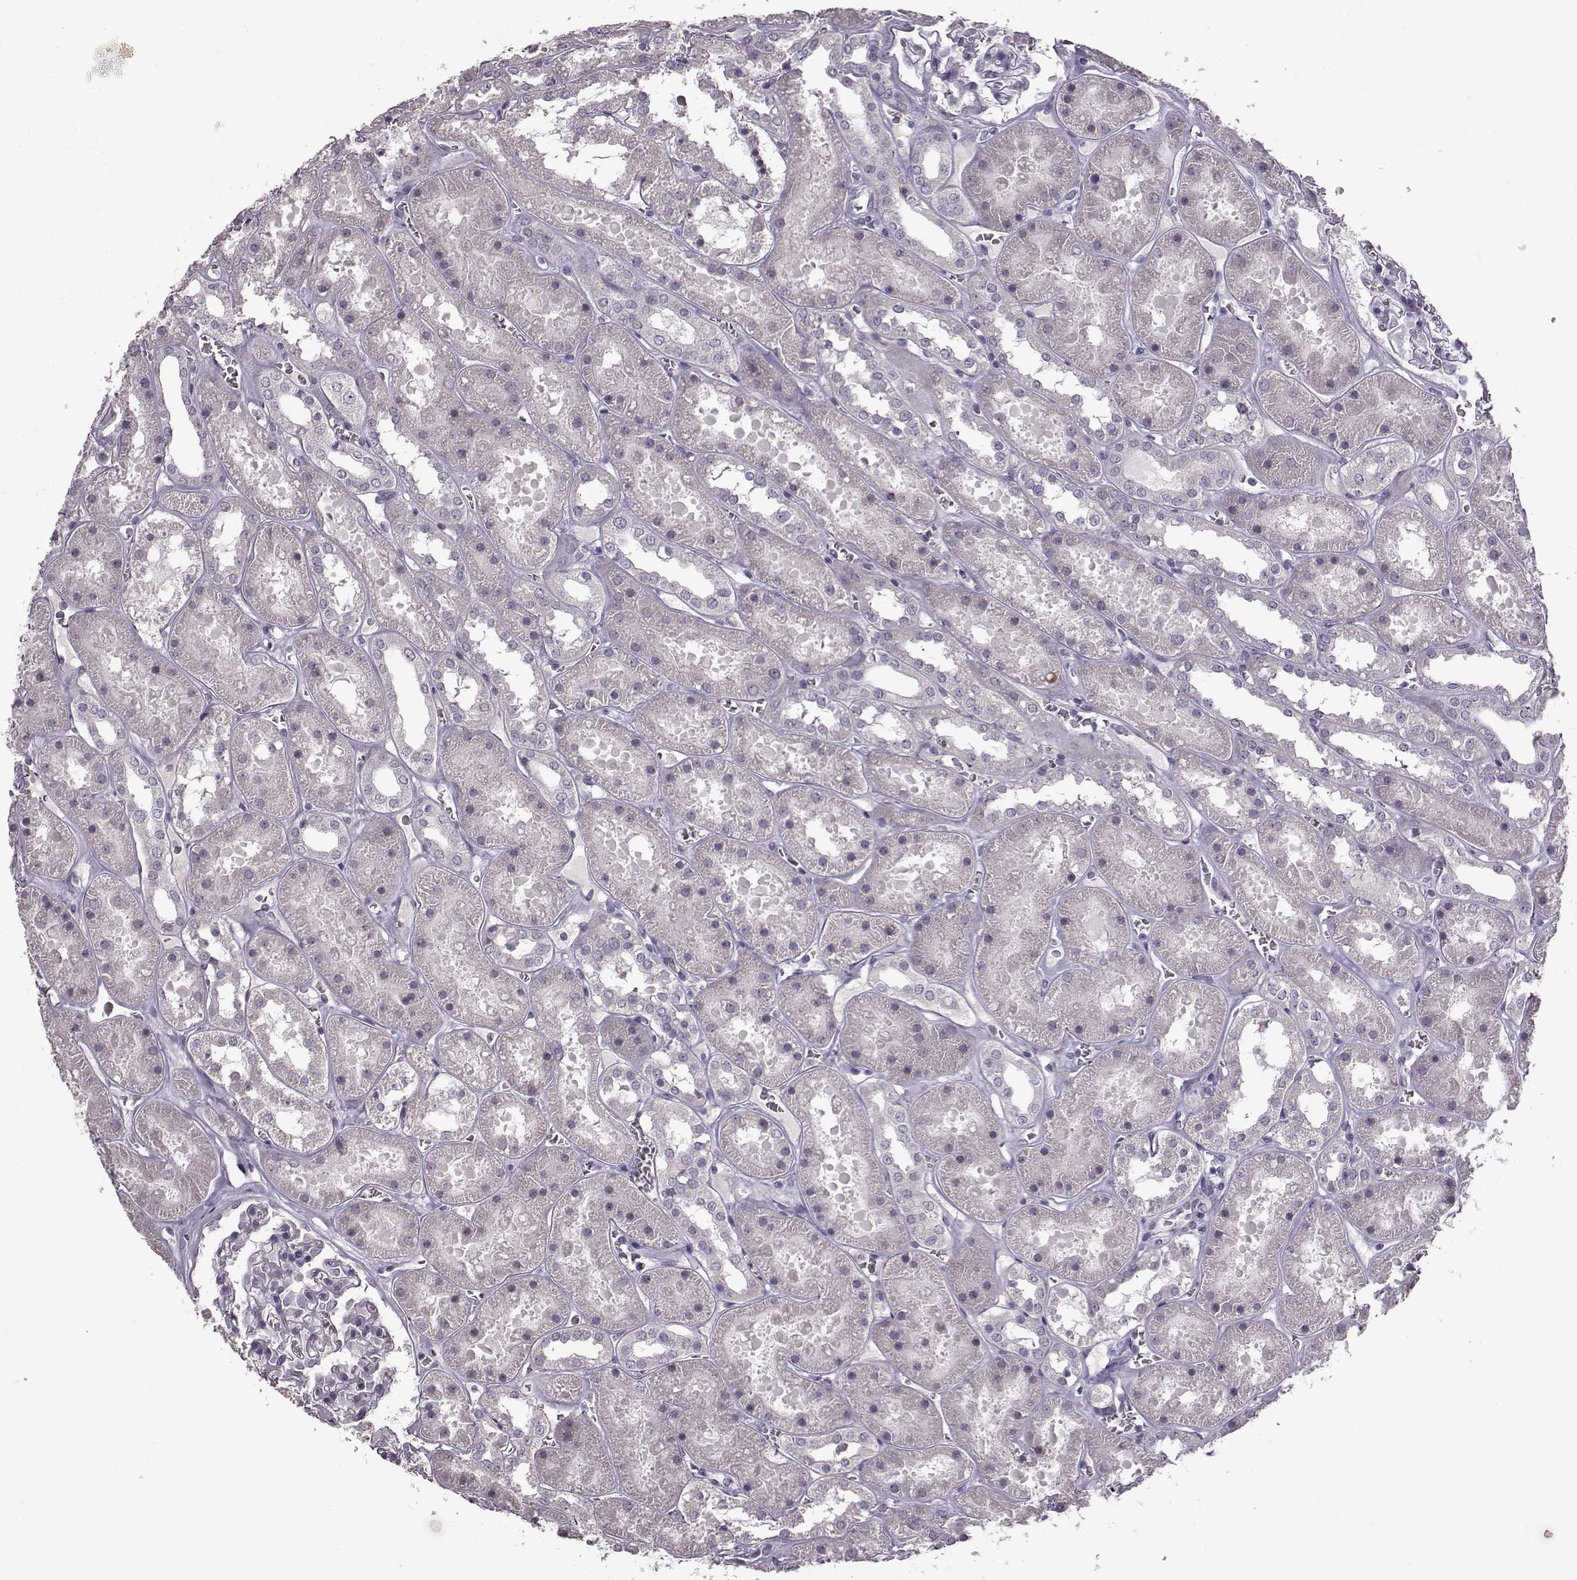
{"staining": {"intensity": "negative", "quantity": "none", "location": "none"}, "tissue": "kidney", "cell_type": "Cells in glomeruli", "image_type": "normal", "snomed": [{"axis": "morphology", "description": "Normal tissue, NOS"}, {"axis": "topography", "description": "Kidney"}], "caption": "Protein analysis of unremarkable kidney exhibits no significant positivity in cells in glomeruli.", "gene": "LHB", "patient": {"sex": "female", "age": 41}}